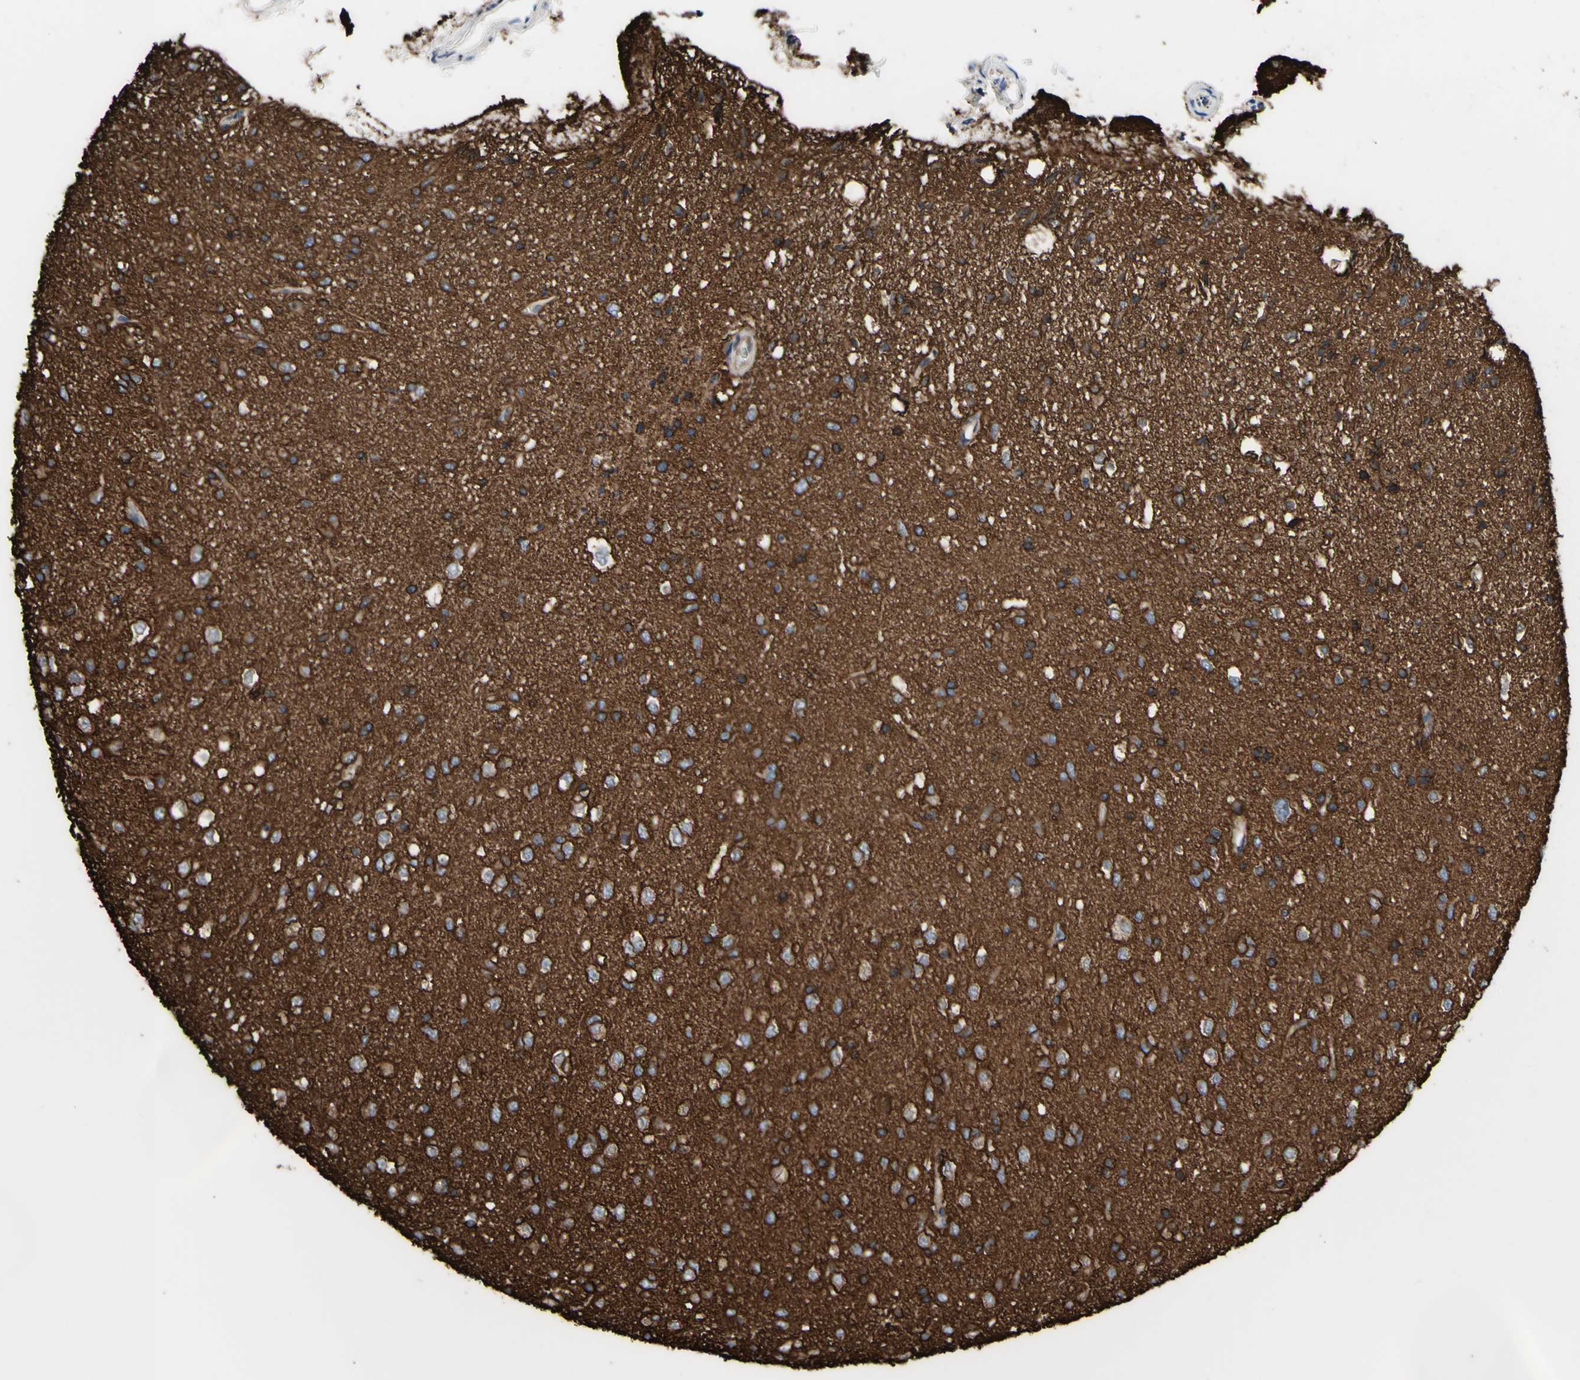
{"staining": {"intensity": "weak", "quantity": "25%-75%", "location": "cytoplasmic/membranous"}, "tissue": "glioma", "cell_type": "Tumor cells", "image_type": "cancer", "snomed": [{"axis": "morphology", "description": "Glioma, malignant, Low grade"}, {"axis": "topography", "description": "Brain"}], "caption": "Tumor cells show low levels of weak cytoplasmic/membranous expression in about 25%-75% of cells in malignant glioma (low-grade).", "gene": "LRIG3", "patient": {"sex": "male", "age": 77}}